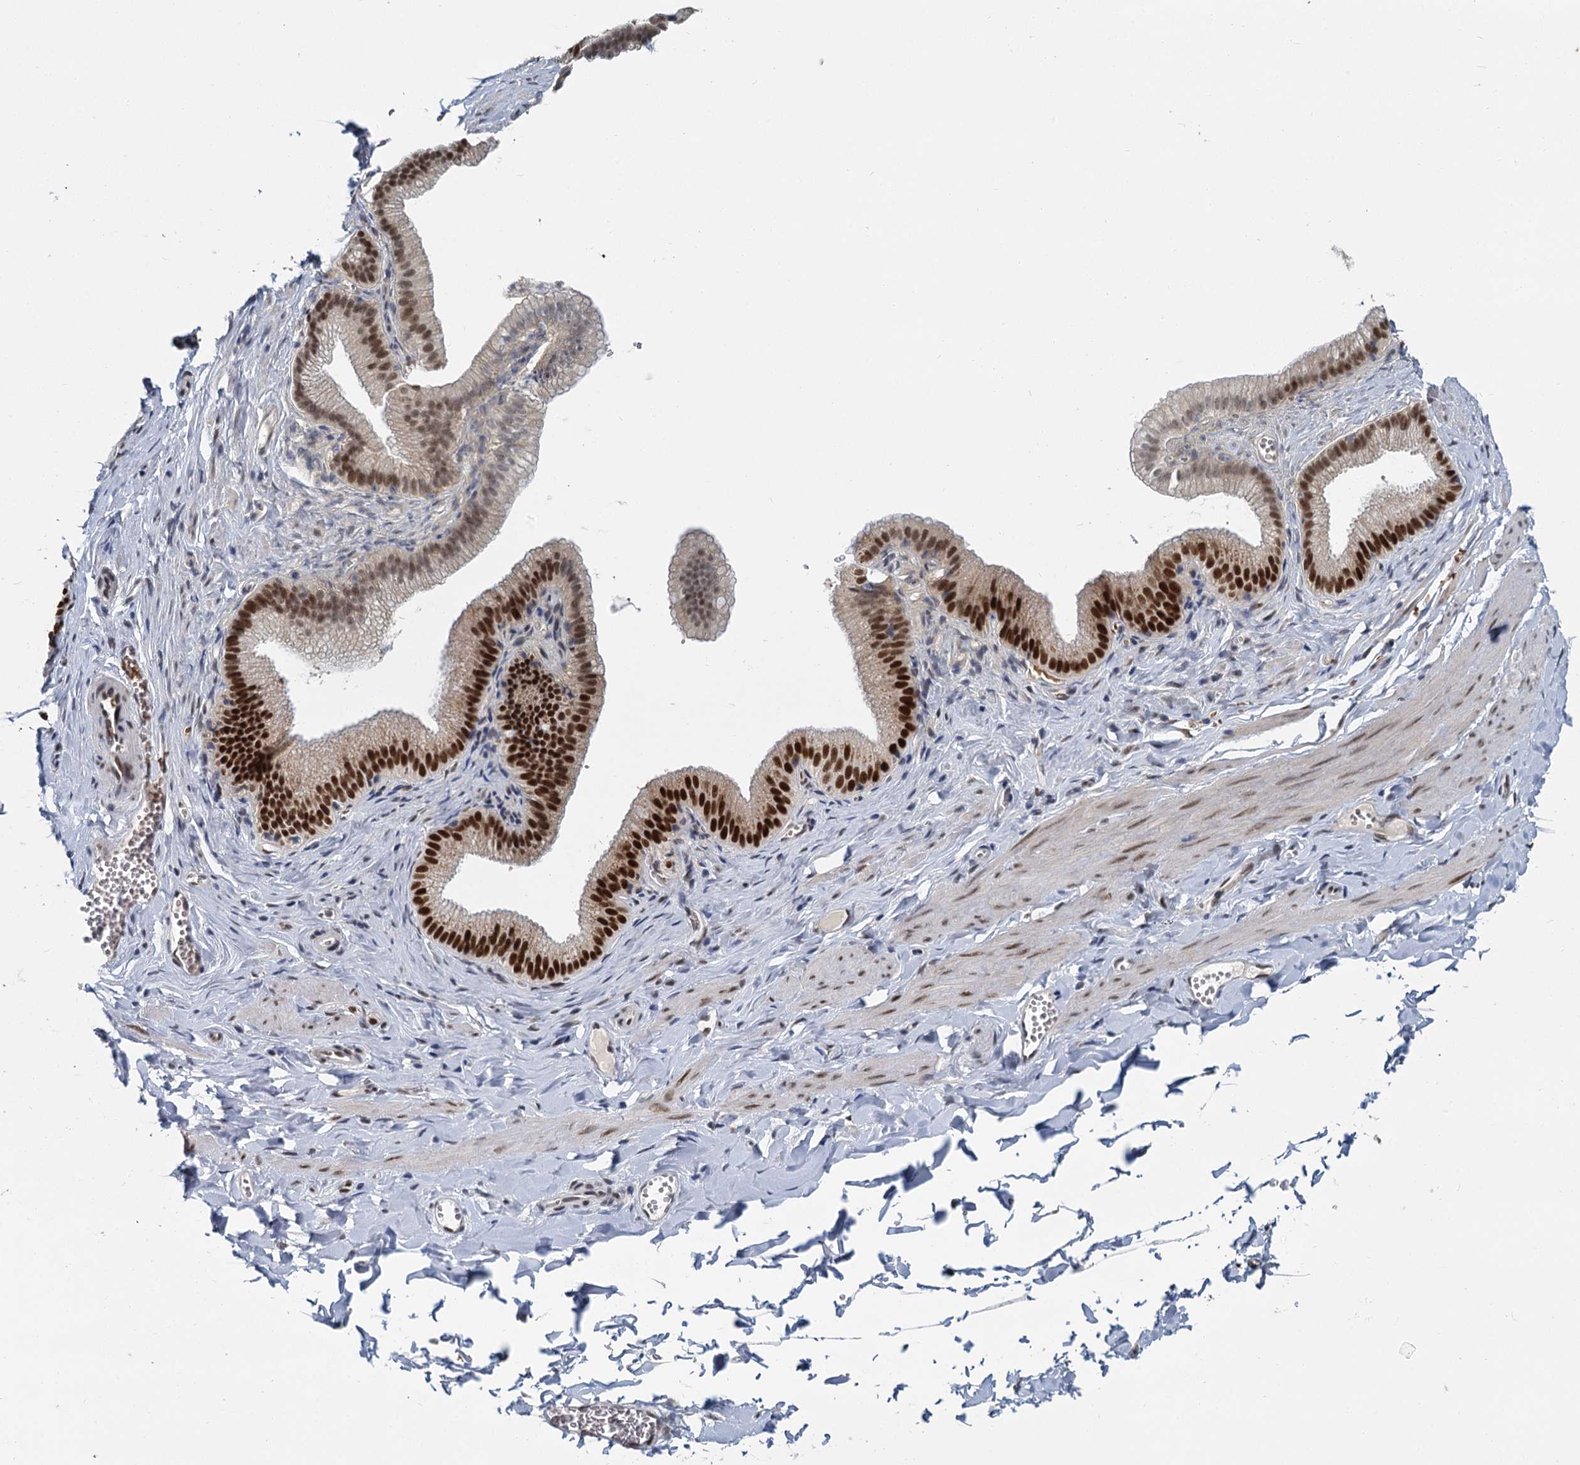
{"staining": {"intensity": "moderate", "quantity": ">75%", "location": "nuclear"}, "tissue": "adipose tissue", "cell_type": "Adipocytes", "image_type": "normal", "snomed": [{"axis": "morphology", "description": "Normal tissue, NOS"}, {"axis": "topography", "description": "Gallbladder"}, {"axis": "topography", "description": "Peripheral nerve tissue"}], "caption": "Immunohistochemistry photomicrograph of normal adipose tissue: human adipose tissue stained using immunohistochemistry (IHC) shows medium levels of moderate protein expression localized specifically in the nuclear of adipocytes, appearing as a nuclear brown color.", "gene": "RPRD1A", "patient": {"sex": "male", "age": 38}}